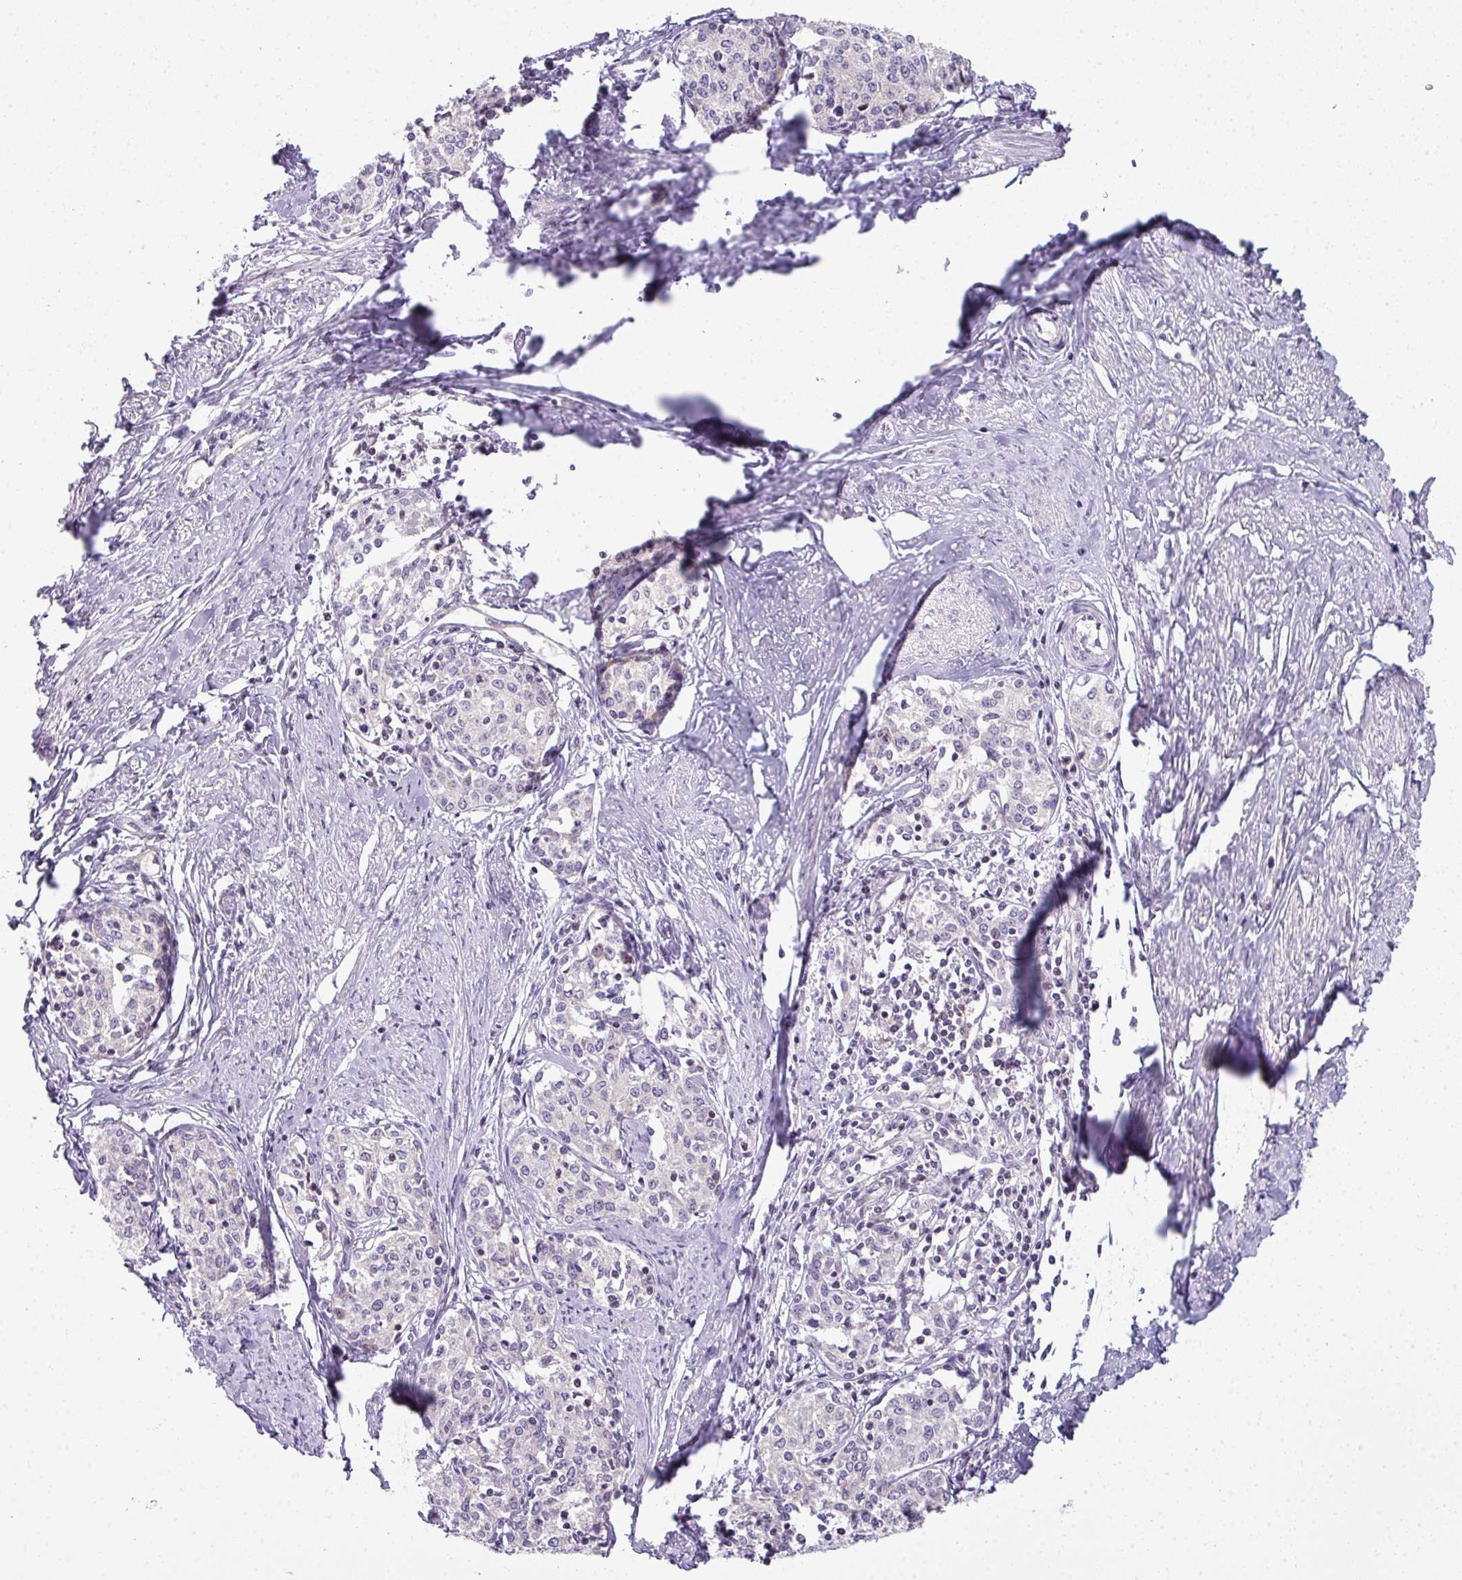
{"staining": {"intensity": "negative", "quantity": "none", "location": "none"}, "tissue": "cervical cancer", "cell_type": "Tumor cells", "image_type": "cancer", "snomed": [{"axis": "morphology", "description": "Squamous cell carcinoma, NOS"}, {"axis": "morphology", "description": "Adenocarcinoma, NOS"}, {"axis": "topography", "description": "Cervix"}], "caption": "Tumor cells are negative for brown protein staining in cervical cancer. (DAB IHC visualized using brightfield microscopy, high magnification).", "gene": "STAT5A", "patient": {"sex": "female", "age": 52}}